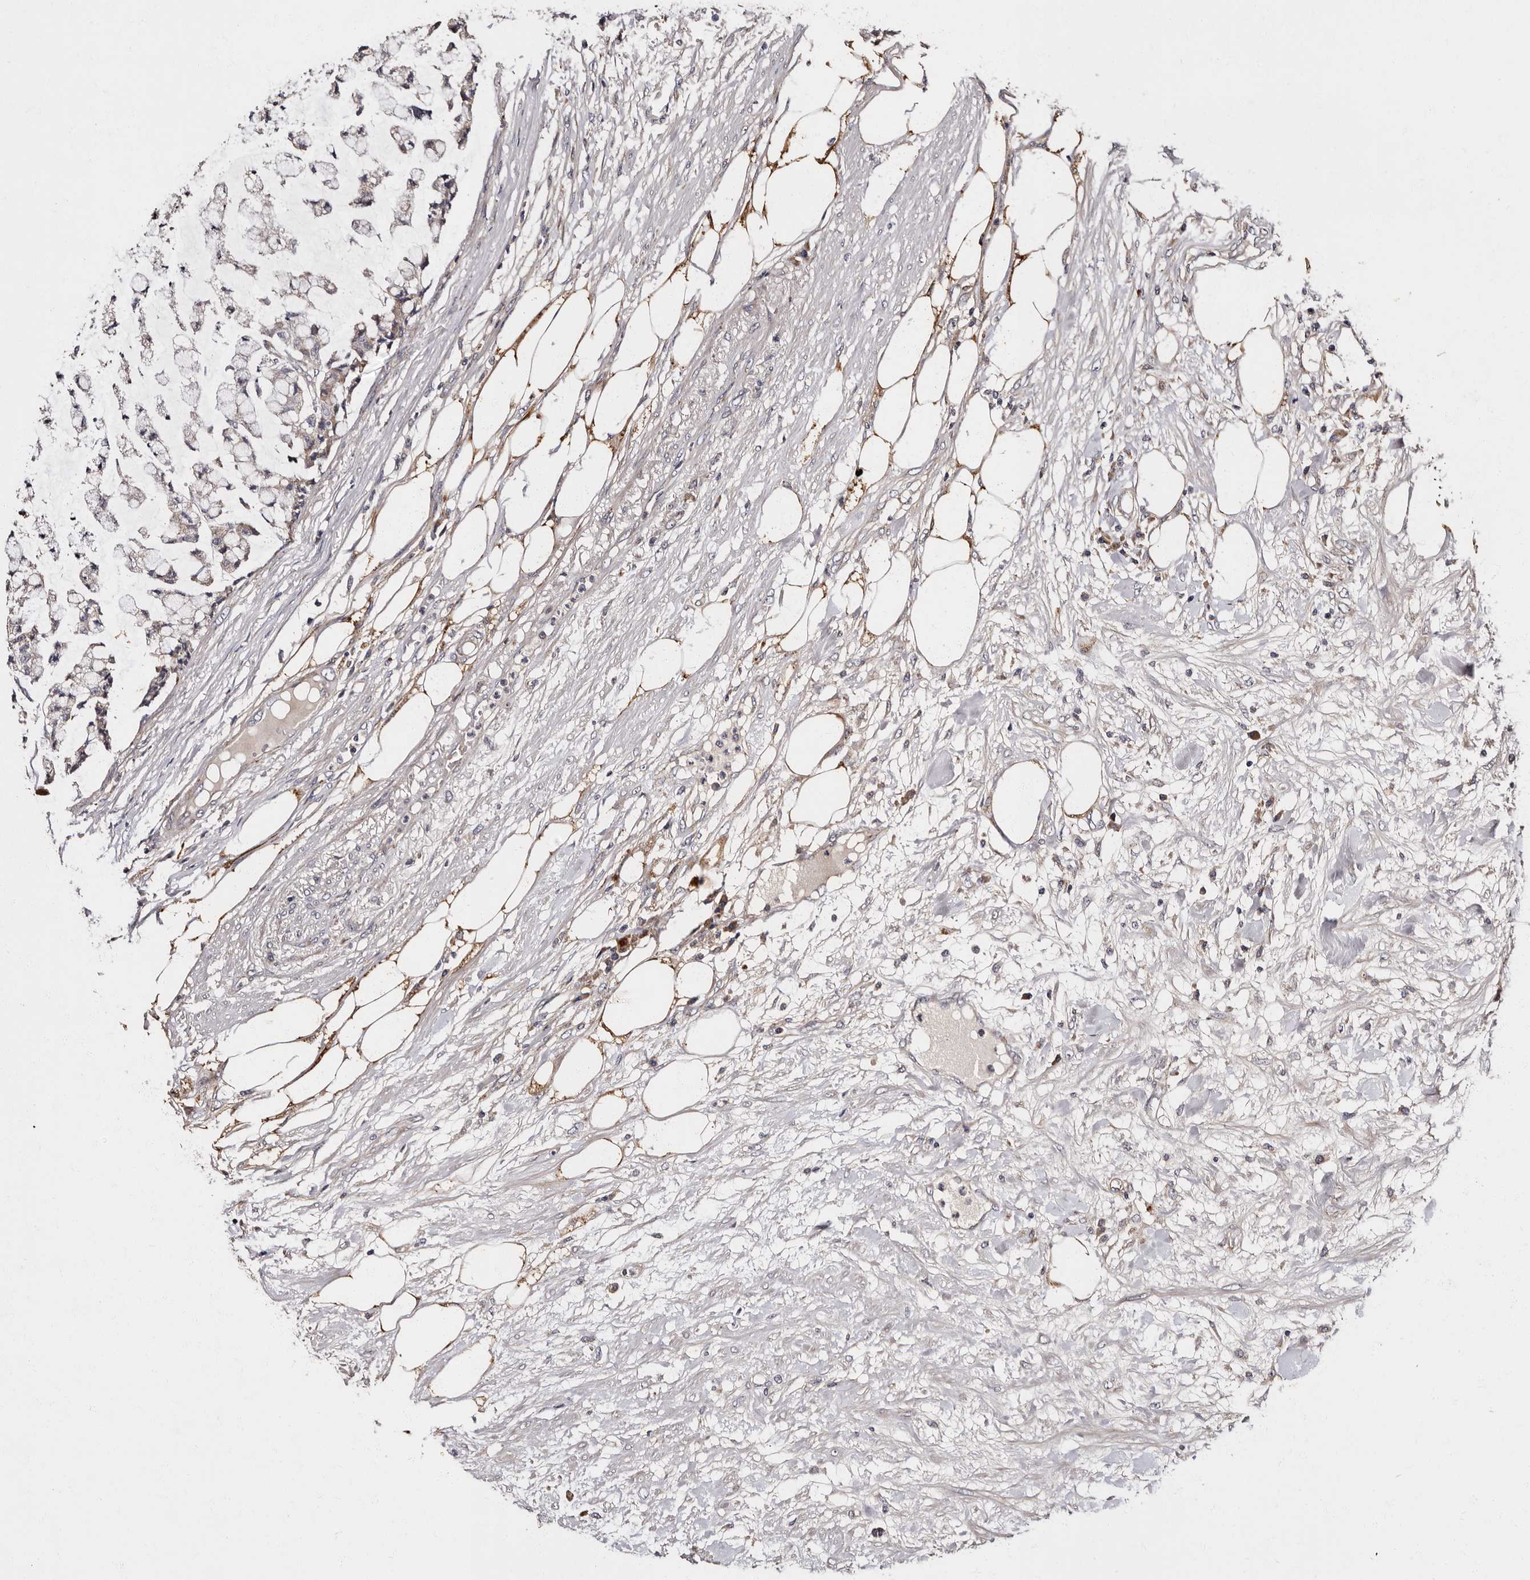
{"staining": {"intensity": "negative", "quantity": "none", "location": "none"}, "tissue": "colorectal cancer", "cell_type": "Tumor cells", "image_type": "cancer", "snomed": [{"axis": "morphology", "description": "Adenocarcinoma, NOS"}, {"axis": "topography", "description": "Colon"}], "caption": "Immunohistochemistry image of colorectal cancer stained for a protein (brown), which displays no expression in tumor cells. (DAB IHC with hematoxylin counter stain).", "gene": "ADCK5", "patient": {"sex": "female", "age": 84}}